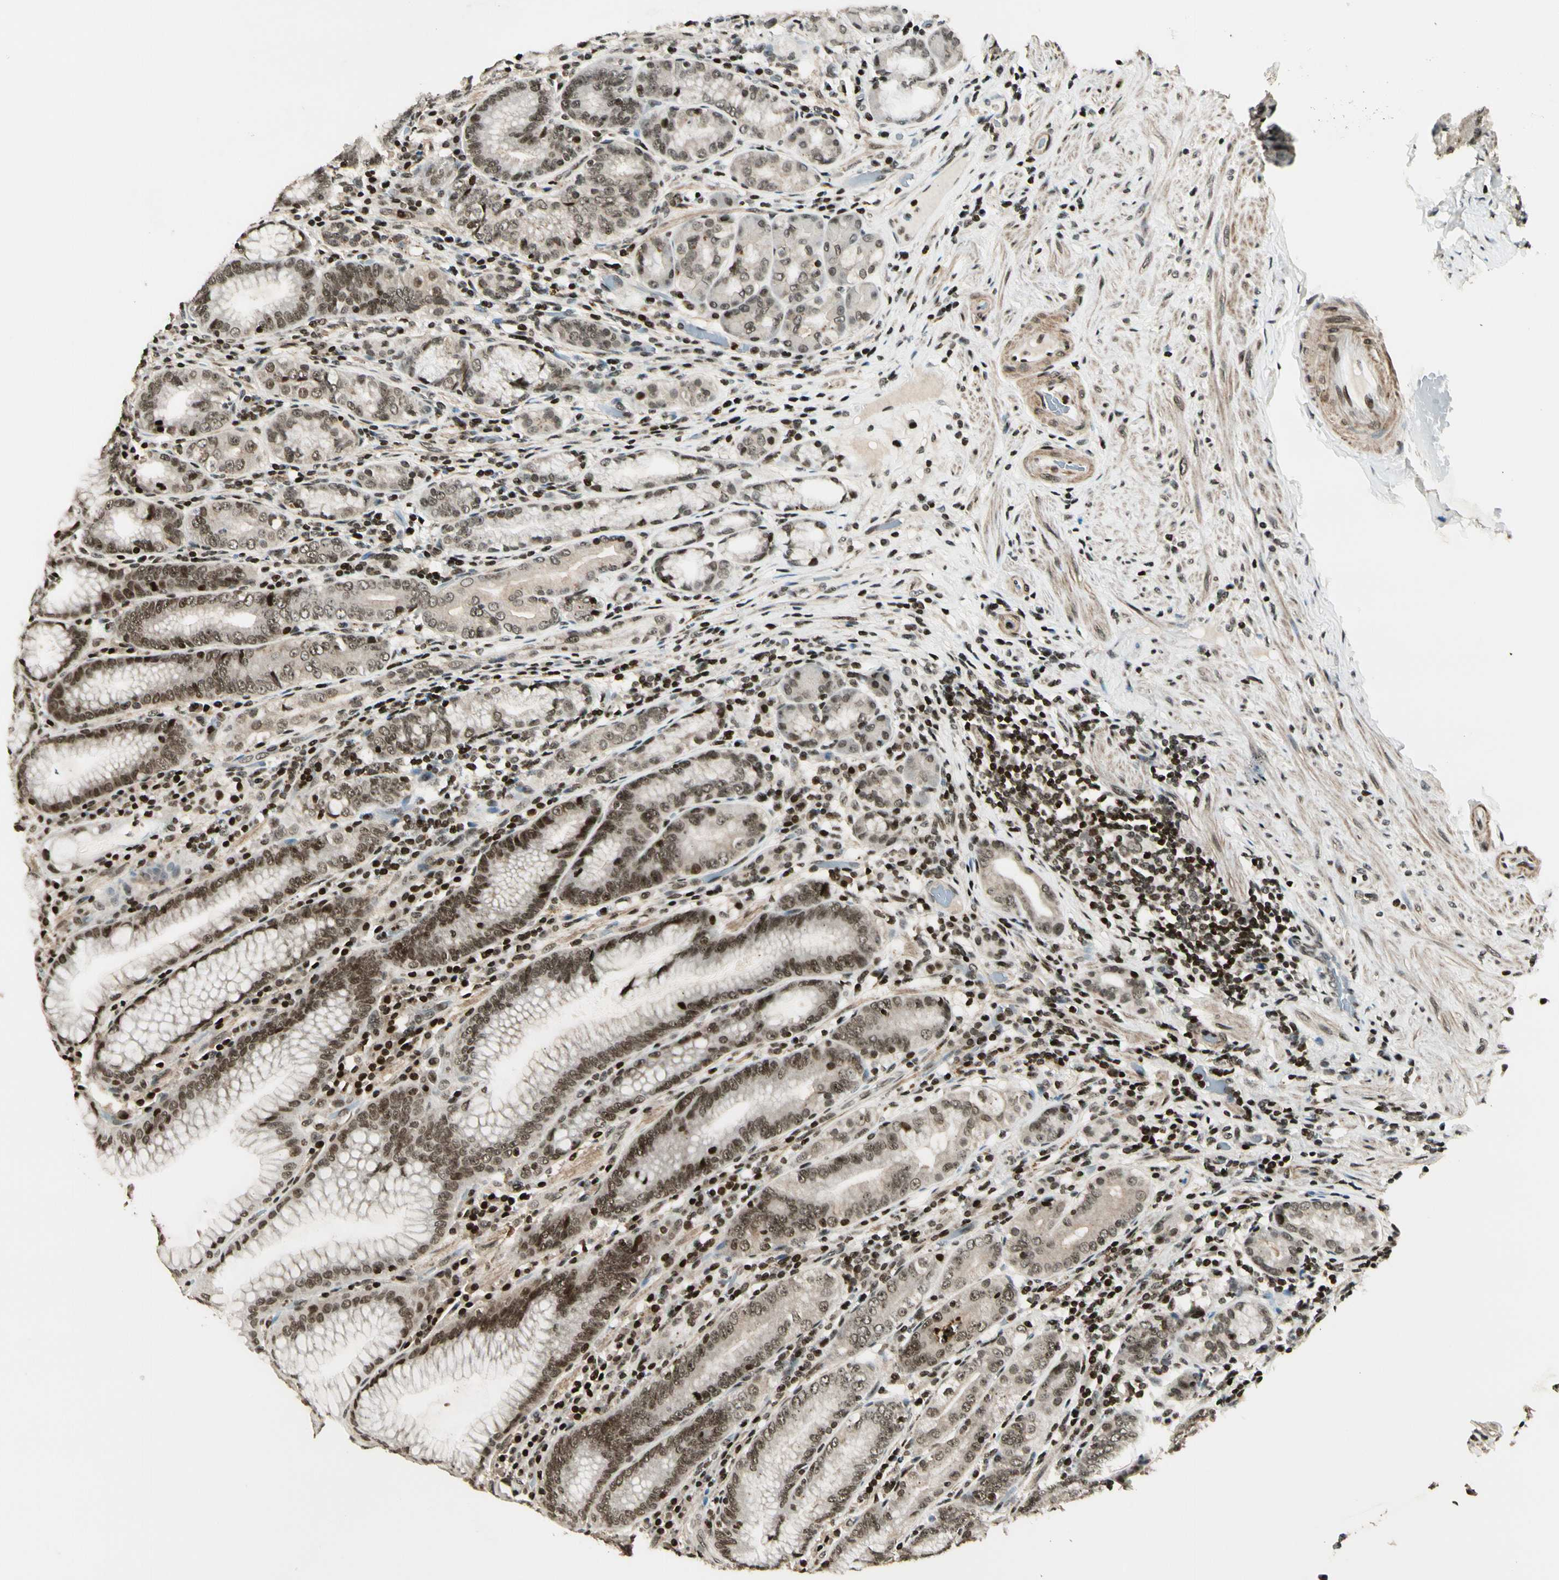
{"staining": {"intensity": "moderate", "quantity": ">75%", "location": "cytoplasmic/membranous,nuclear"}, "tissue": "stomach", "cell_type": "Glandular cells", "image_type": "normal", "snomed": [{"axis": "morphology", "description": "Normal tissue, NOS"}, {"axis": "topography", "description": "Stomach, lower"}], "caption": "Benign stomach was stained to show a protein in brown. There is medium levels of moderate cytoplasmic/membranous,nuclear positivity in about >75% of glandular cells.", "gene": "TSHZ3", "patient": {"sex": "female", "age": 76}}